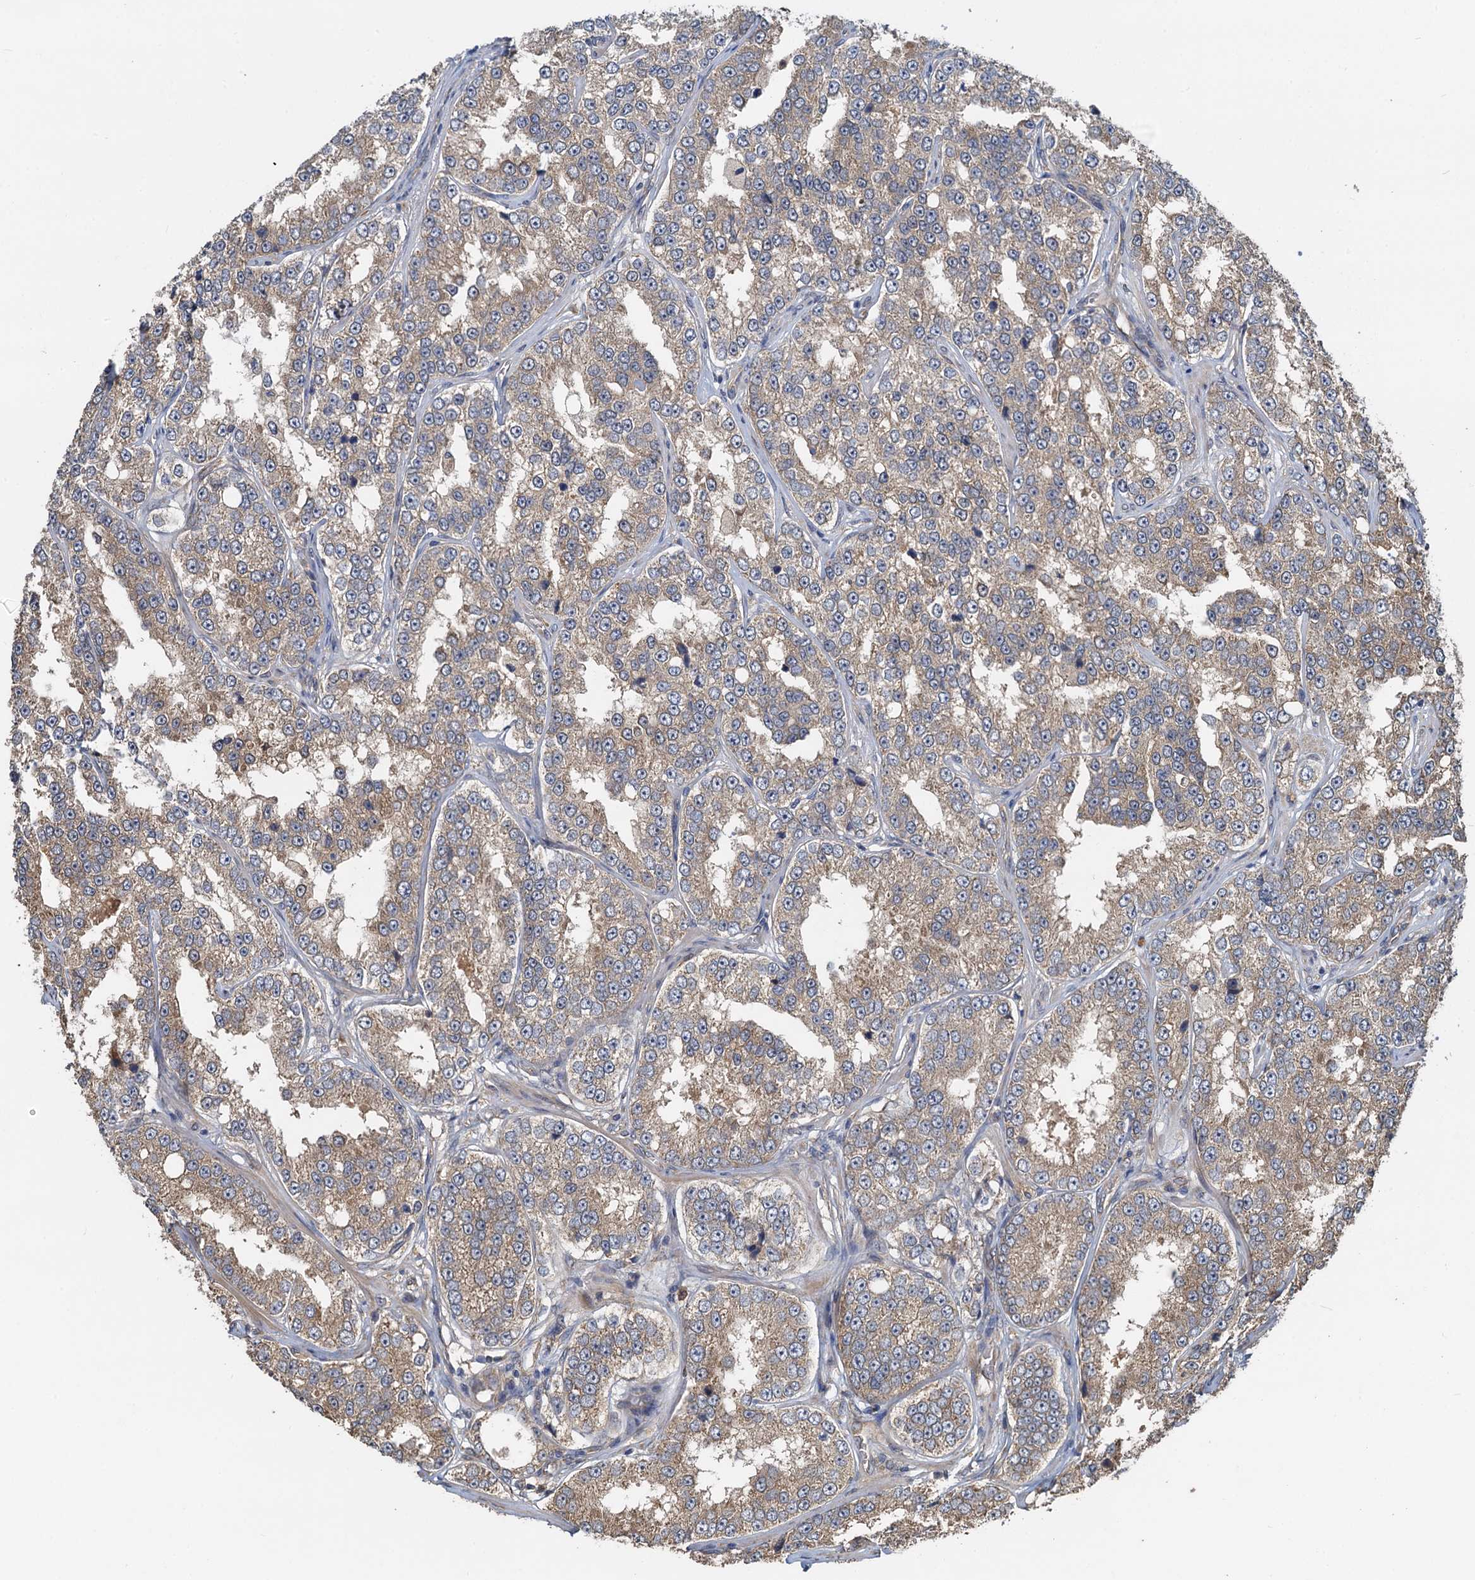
{"staining": {"intensity": "weak", "quantity": ">75%", "location": "cytoplasmic/membranous"}, "tissue": "prostate cancer", "cell_type": "Tumor cells", "image_type": "cancer", "snomed": [{"axis": "morphology", "description": "Normal tissue, NOS"}, {"axis": "morphology", "description": "Adenocarcinoma, High grade"}, {"axis": "topography", "description": "Prostate"}], "caption": "IHC photomicrograph of neoplastic tissue: human high-grade adenocarcinoma (prostate) stained using IHC reveals low levels of weak protein expression localized specifically in the cytoplasmic/membranous of tumor cells, appearing as a cytoplasmic/membranous brown color.", "gene": "HYI", "patient": {"sex": "male", "age": 83}}